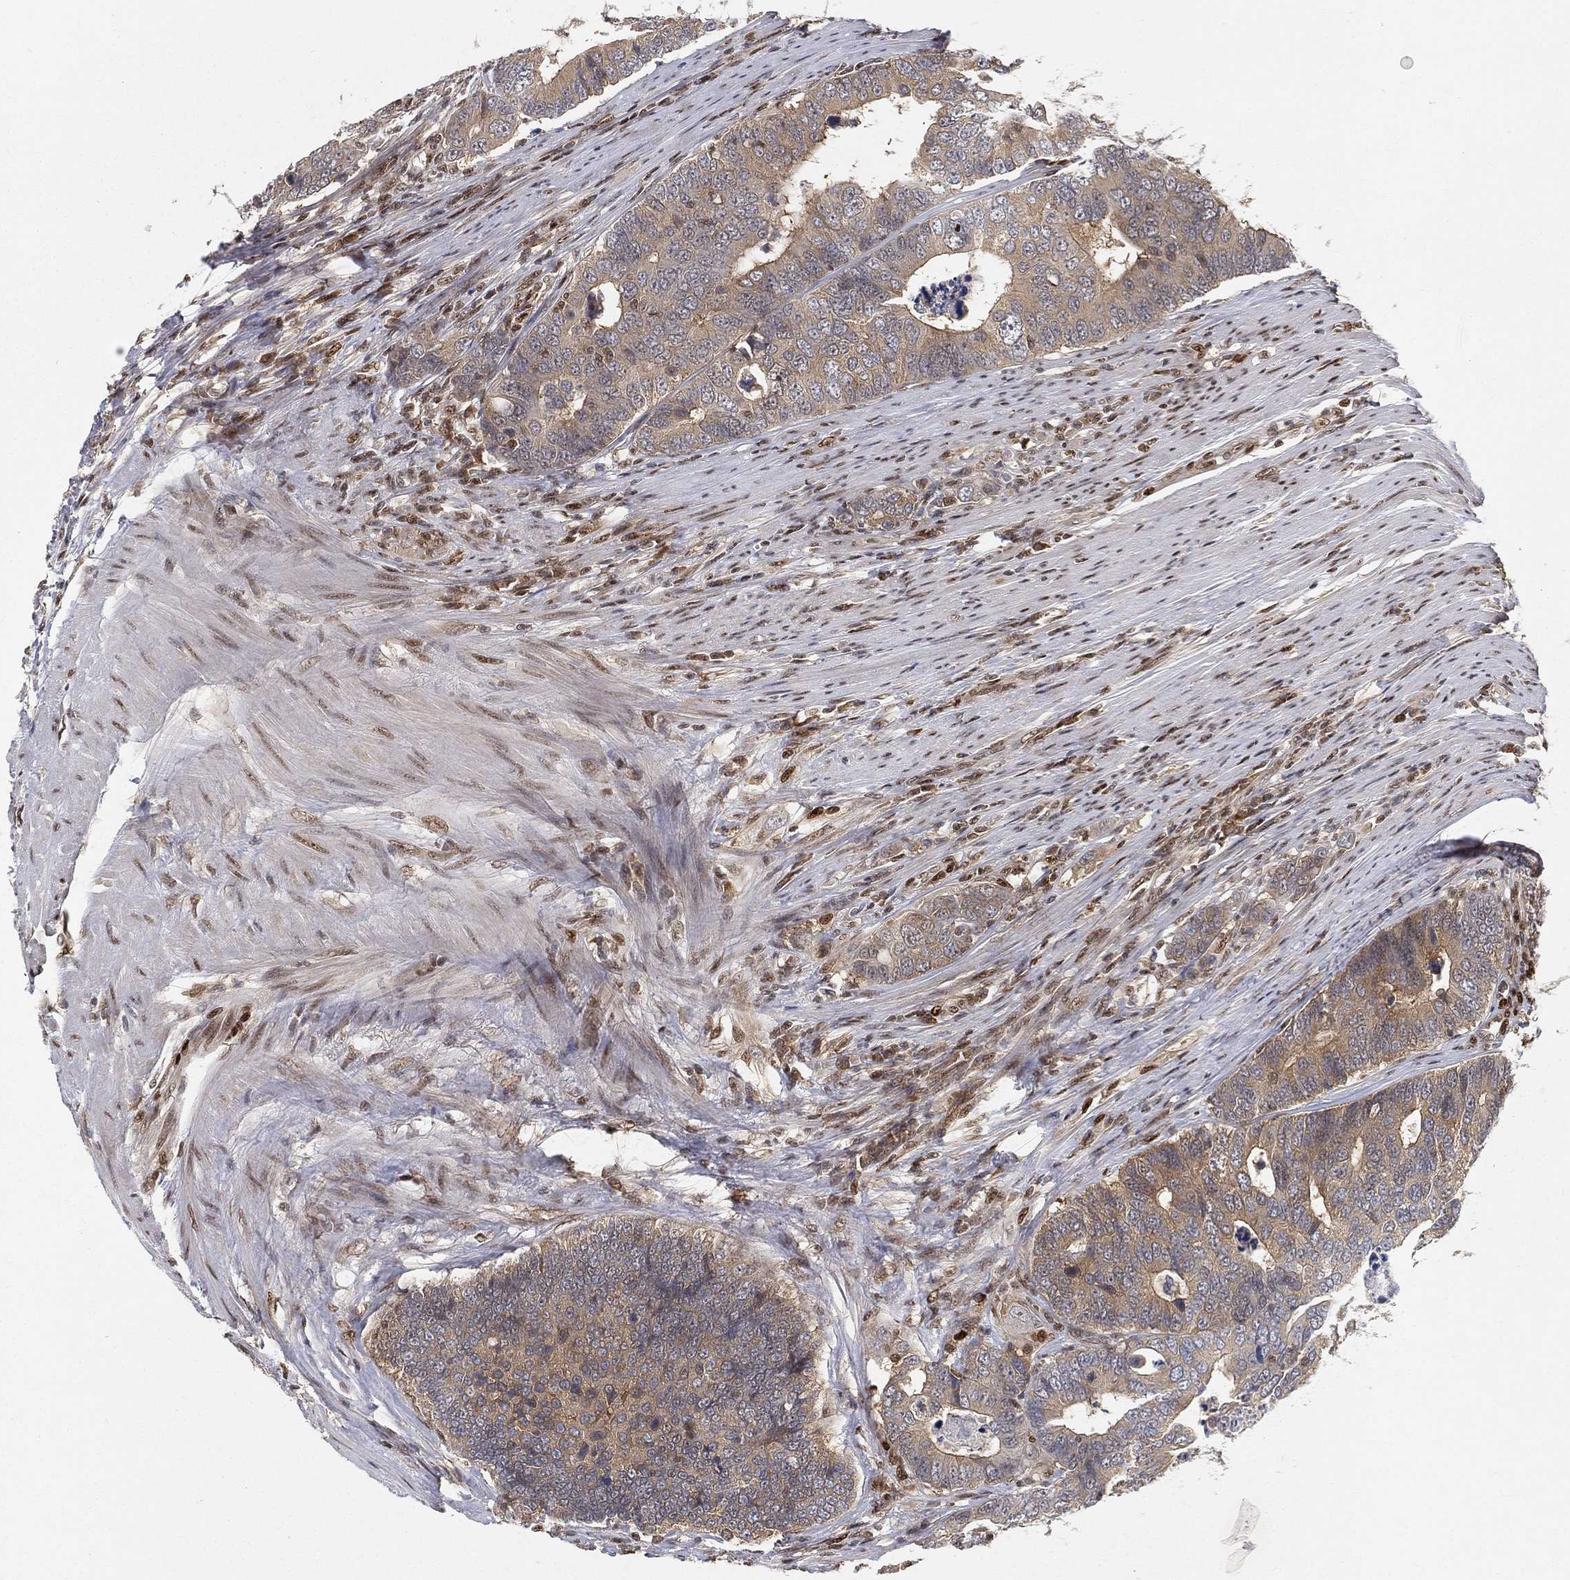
{"staining": {"intensity": "moderate", "quantity": "25%-75%", "location": "cytoplasmic/membranous"}, "tissue": "colorectal cancer", "cell_type": "Tumor cells", "image_type": "cancer", "snomed": [{"axis": "morphology", "description": "Adenocarcinoma, NOS"}, {"axis": "topography", "description": "Colon"}], "caption": "Immunohistochemistry (DAB (3,3'-diaminobenzidine)) staining of colorectal adenocarcinoma reveals moderate cytoplasmic/membranous protein expression in approximately 25%-75% of tumor cells.", "gene": "CRTC3", "patient": {"sex": "female", "age": 72}}